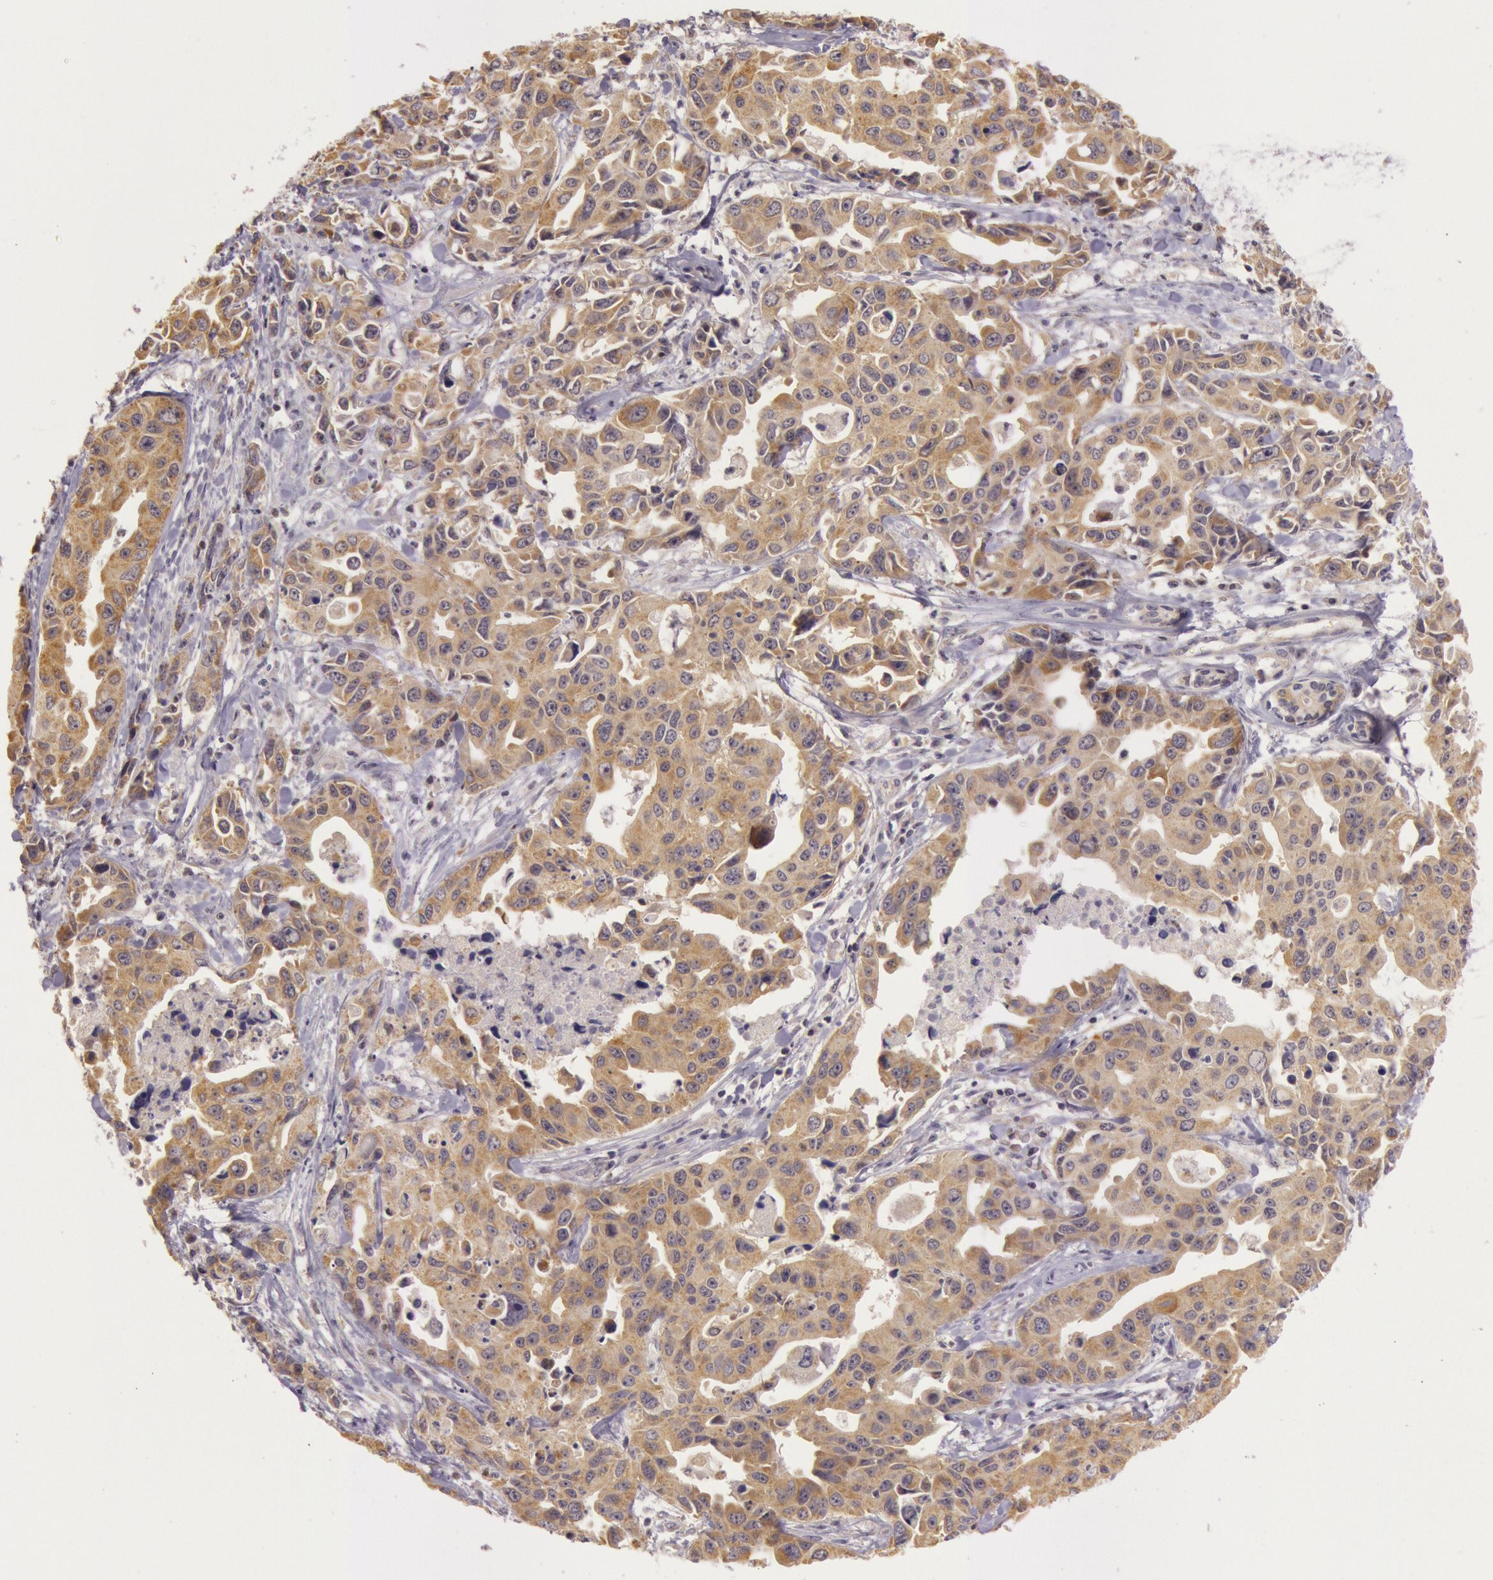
{"staining": {"intensity": "moderate", "quantity": ">75%", "location": "cytoplasmic/membranous"}, "tissue": "lung cancer", "cell_type": "Tumor cells", "image_type": "cancer", "snomed": [{"axis": "morphology", "description": "Adenocarcinoma, NOS"}, {"axis": "topography", "description": "Lung"}], "caption": "Immunohistochemical staining of human lung cancer (adenocarcinoma) displays moderate cytoplasmic/membranous protein positivity in about >75% of tumor cells. The staining was performed using DAB (3,3'-diaminobenzidine) to visualize the protein expression in brown, while the nuclei were stained in blue with hematoxylin (Magnification: 20x).", "gene": "CDK16", "patient": {"sex": "male", "age": 64}}